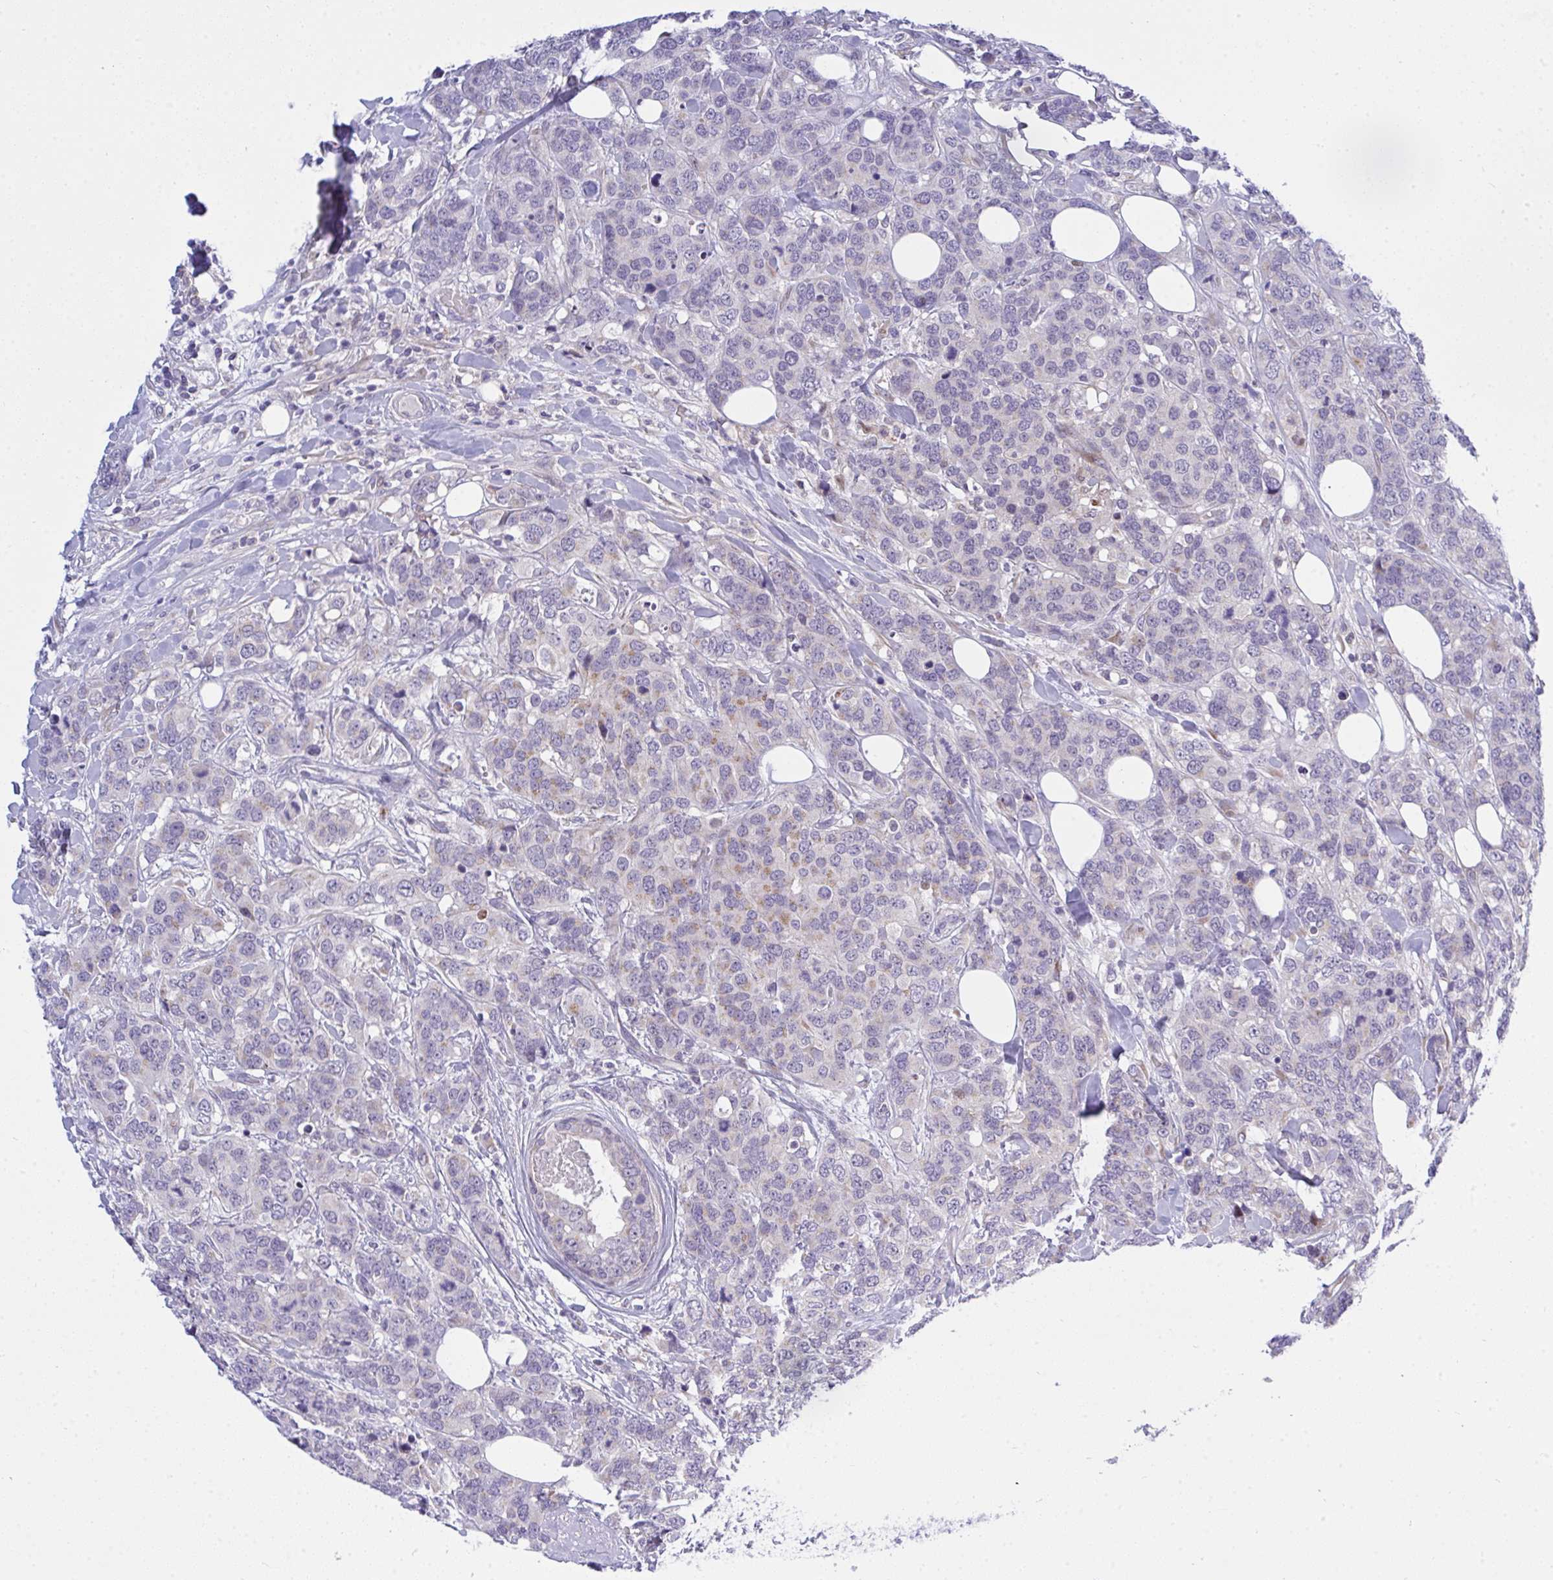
{"staining": {"intensity": "moderate", "quantity": "<25%", "location": "cytoplasmic/membranous"}, "tissue": "breast cancer", "cell_type": "Tumor cells", "image_type": "cancer", "snomed": [{"axis": "morphology", "description": "Lobular carcinoma"}, {"axis": "topography", "description": "Breast"}], "caption": "Brown immunohistochemical staining in breast cancer demonstrates moderate cytoplasmic/membranous expression in about <25% of tumor cells. The protein of interest is shown in brown color, while the nuclei are stained blue.", "gene": "ZNF554", "patient": {"sex": "female", "age": 59}}